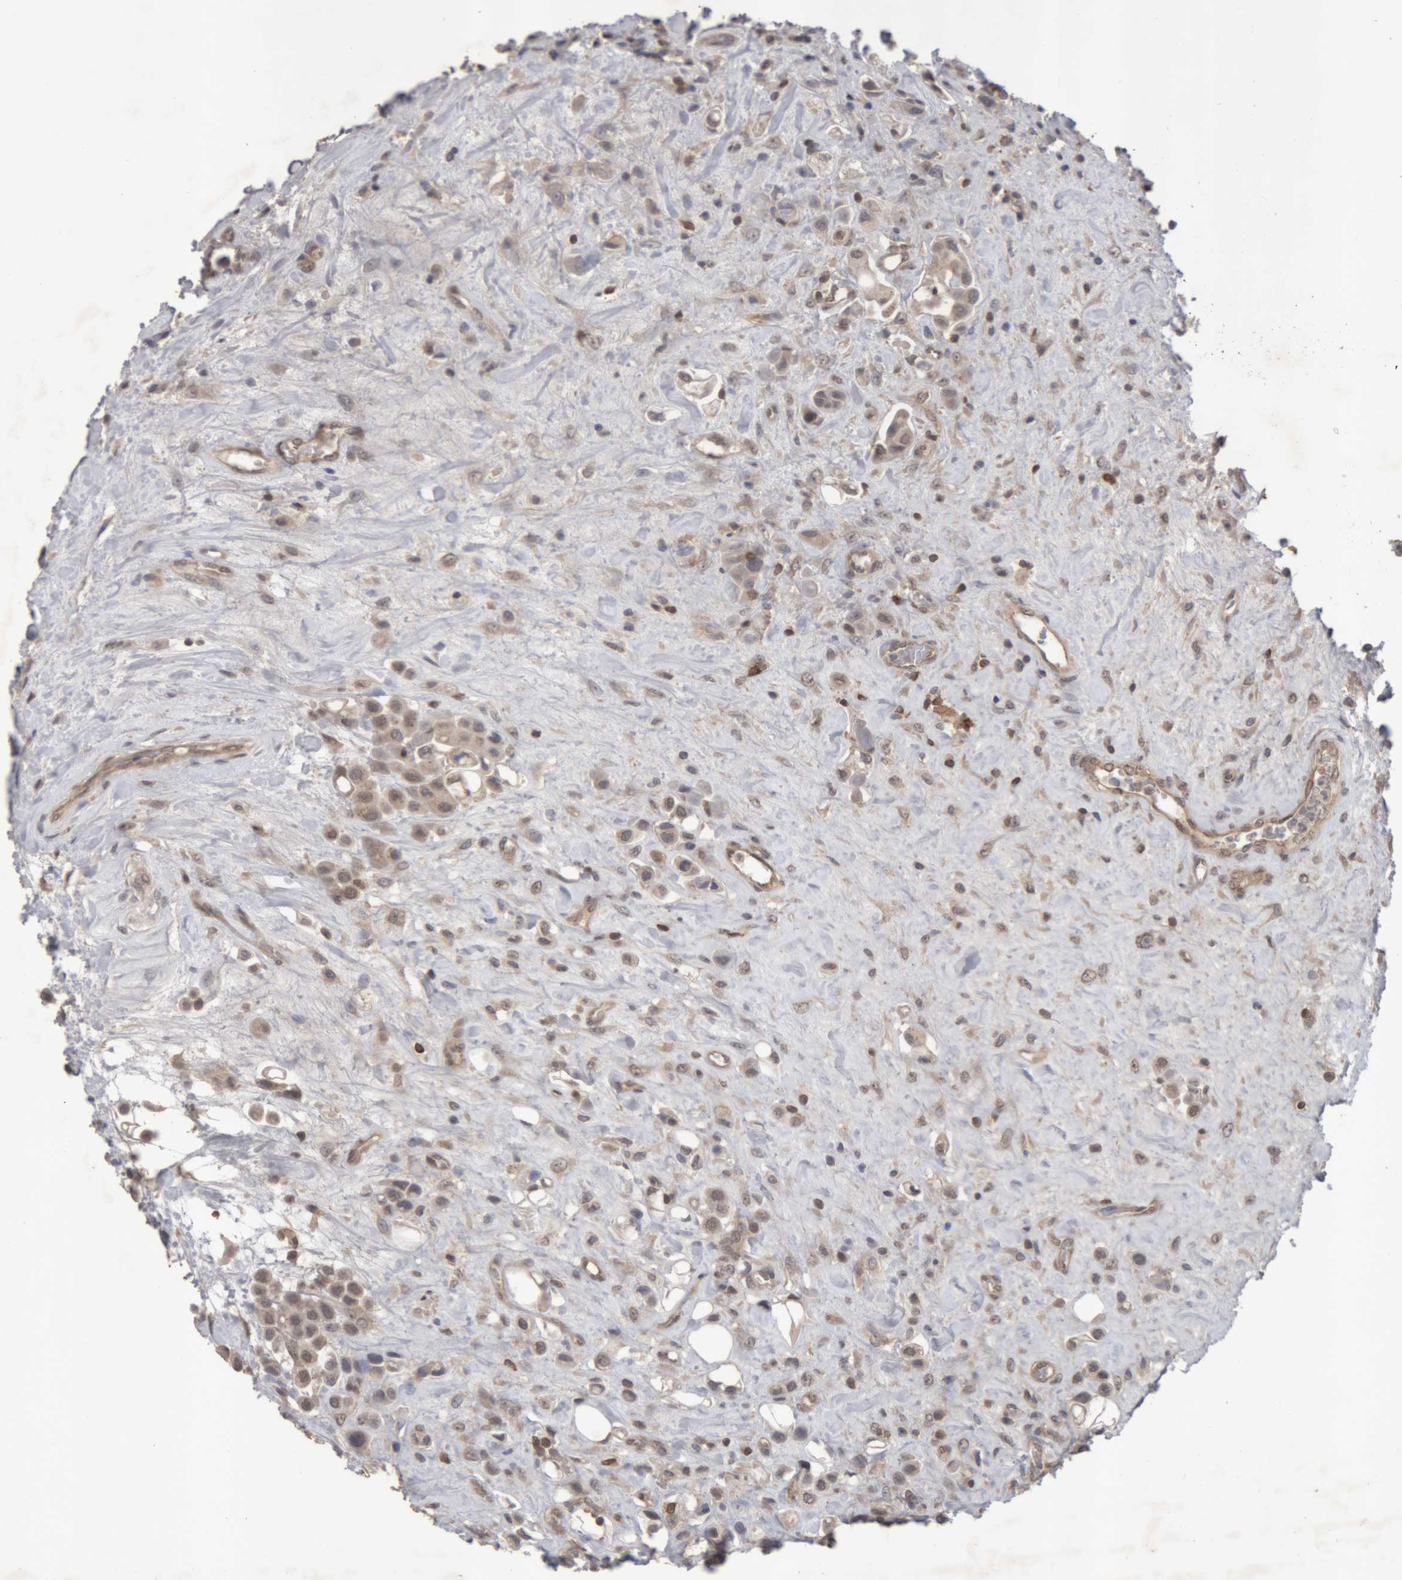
{"staining": {"intensity": "weak", "quantity": ">75%", "location": "cytoplasmic/membranous,nuclear"}, "tissue": "urothelial cancer", "cell_type": "Tumor cells", "image_type": "cancer", "snomed": [{"axis": "morphology", "description": "Urothelial carcinoma, High grade"}, {"axis": "topography", "description": "Urinary bladder"}], "caption": "Protein positivity by immunohistochemistry demonstrates weak cytoplasmic/membranous and nuclear positivity in approximately >75% of tumor cells in high-grade urothelial carcinoma.", "gene": "NFATC2", "patient": {"sex": "male", "age": 50}}